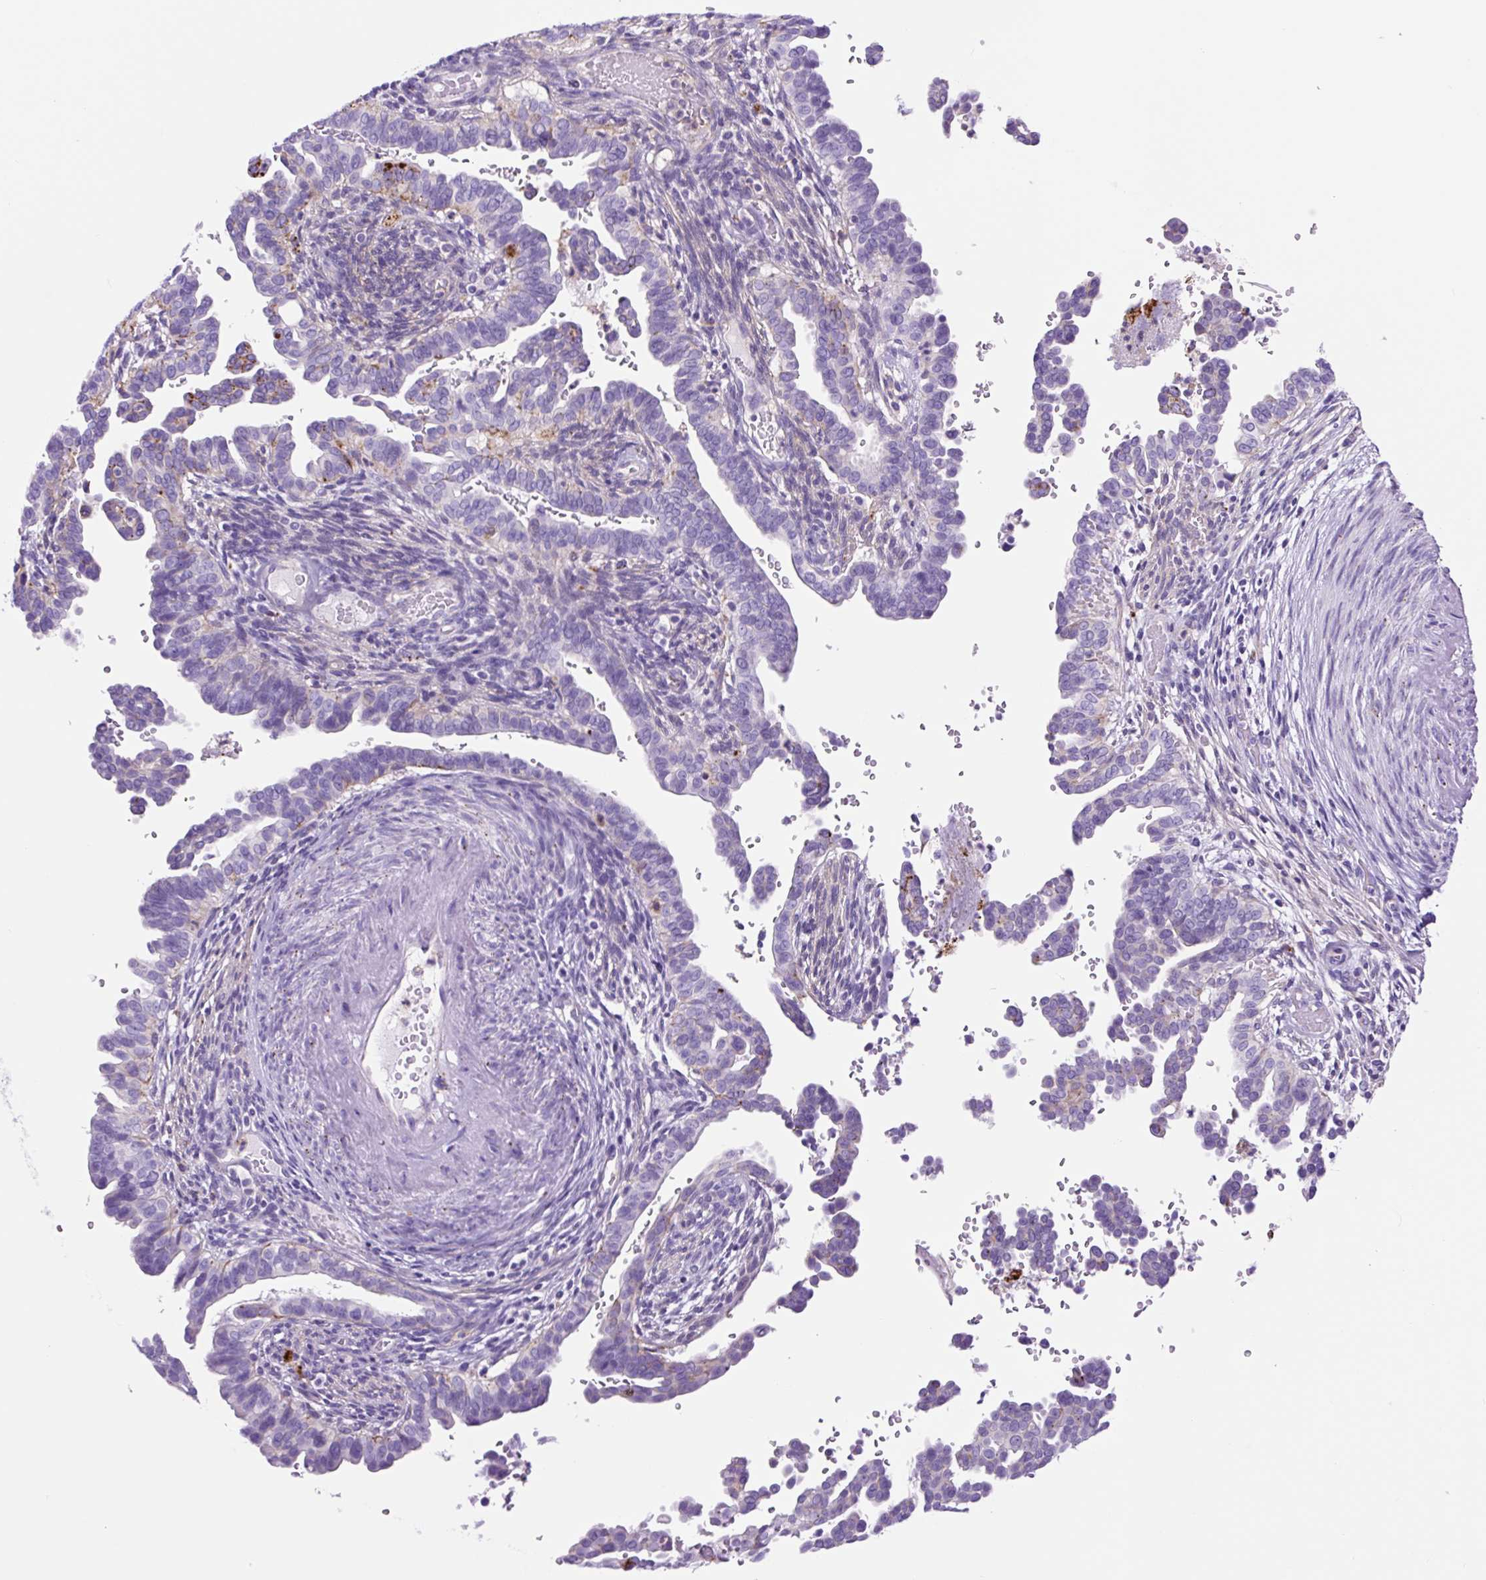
{"staining": {"intensity": "negative", "quantity": "none", "location": "none"}, "tissue": "cervical cancer", "cell_type": "Tumor cells", "image_type": "cancer", "snomed": [{"axis": "morphology", "description": "Adenocarcinoma, NOS"}, {"axis": "morphology", "description": "Adenocarcinoma, Low grade"}, {"axis": "topography", "description": "Cervix"}], "caption": "The immunohistochemistry (IHC) image has no significant positivity in tumor cells of cervical cancer (adenocarcinoma) tissue. (DAB immunohistochemistry with hematoxylin counter stain).", "gene": "LCN10", "patient": {"sex": "female", "age": 35}}